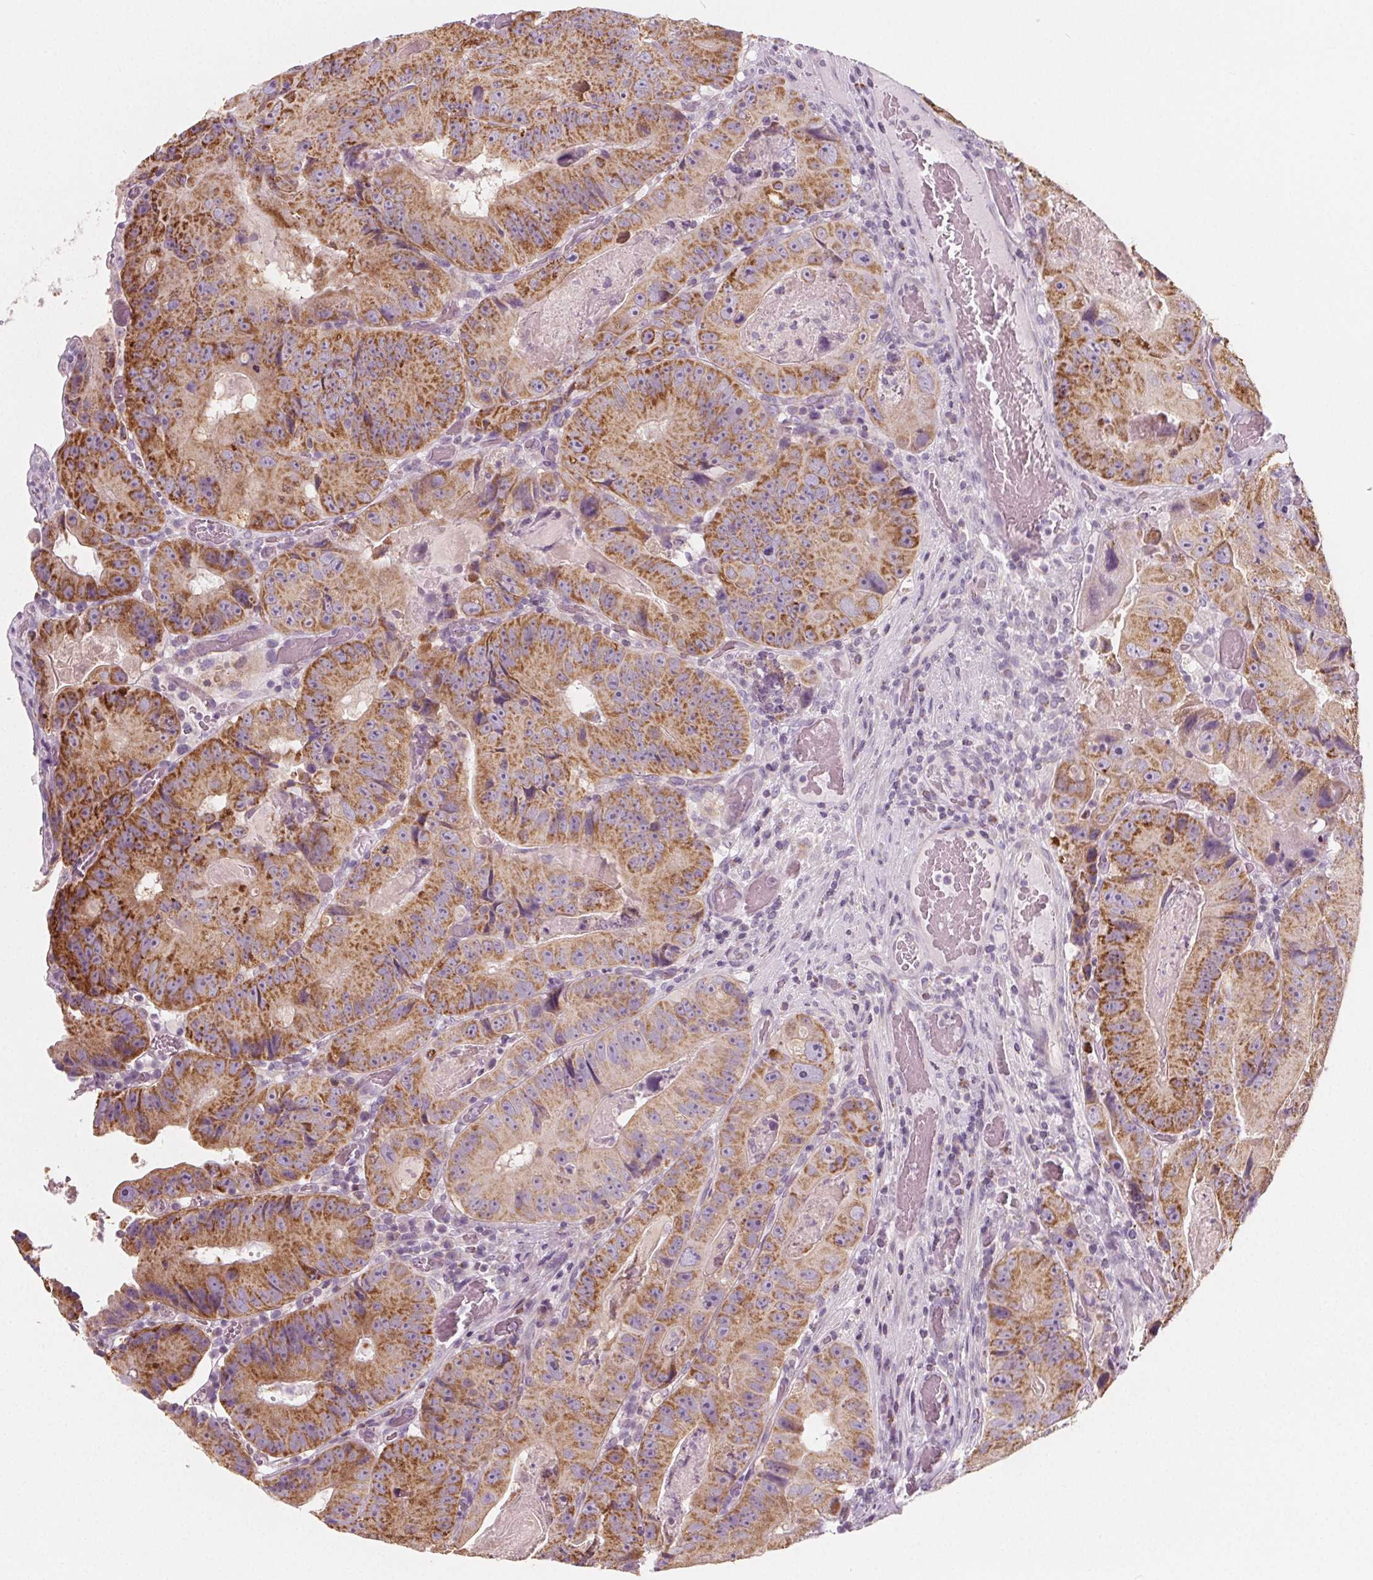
{"staining": {"intensity": "moderate", "quantity": ">75%", "location": "cytoplasmic/membranous"}, "tissue": "colorectal cancer", "cell_type": "Tumor cells", "image_type": "cancer", "snomed": [{"axis": "morphology", "description": "Adenocarcinoma, NOS"}, {"axis": "topography", "description": "Colon"}], "caption": "A medium amount of moderate cytoplasmic/membranous staining is identified in approximately >75% of tumor cells in colorectal cancer tissue. Immunohistochemistry (ihc) stains the protein in brown and the nuclei are stained blue.", "gene": "IL17C", "patient": {"sex": "female", "age": 86}}